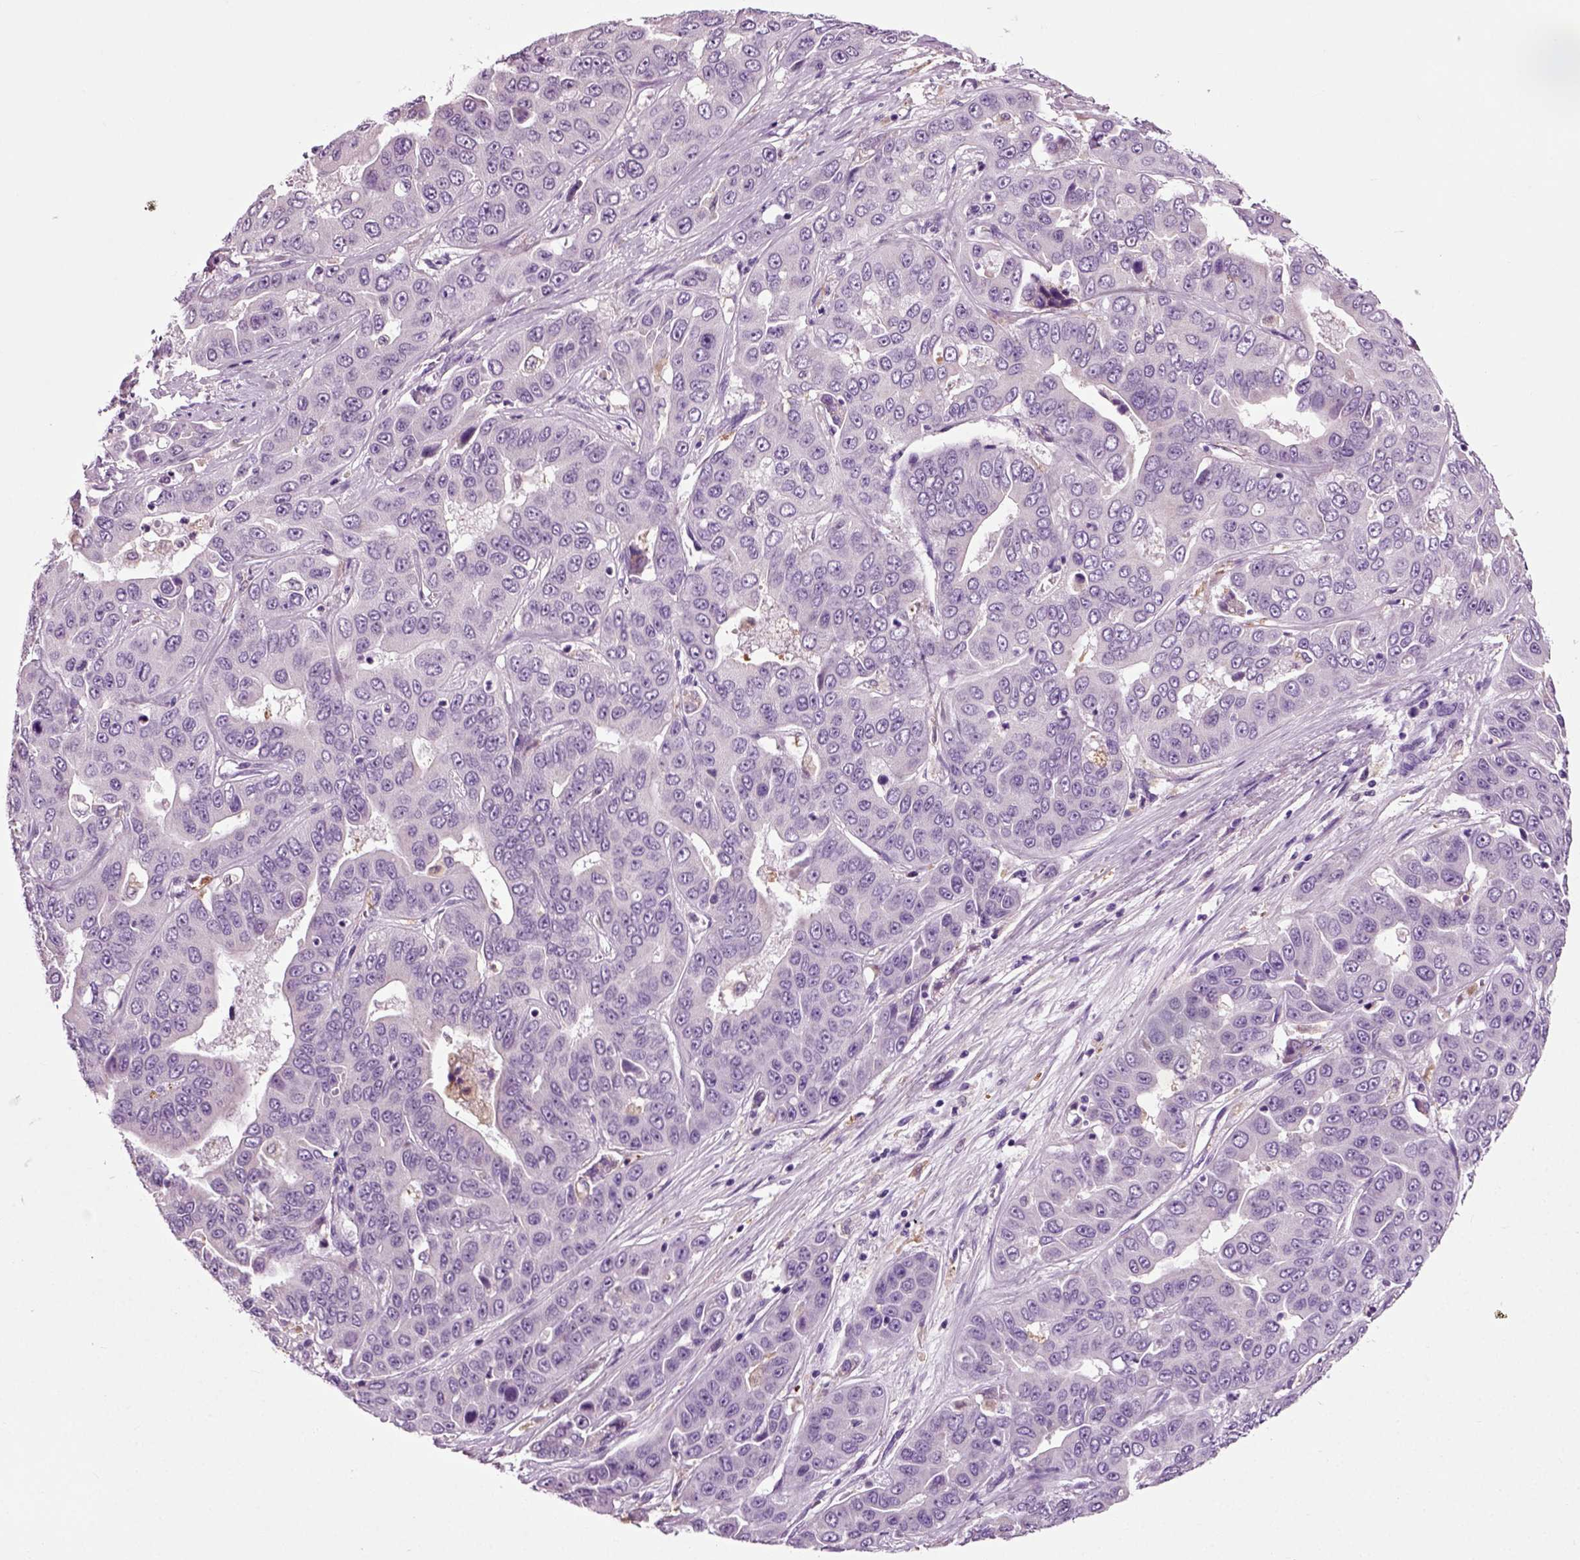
{"staining": {"intensity": "negative", "quantity": "none", "location": "none"}, "tissue": "liver cancer", "cell_type": "Tumor cells", "image_type": "cancer", "snomed": [{"axis": "morphology", "description": "Cholangiocarcinoma"}, {"axis": "topography", "description": "Liver"}], "caption": "Tumor cells show no significant positivity in liver cancer. (Brightfield microscopy of DAB IHC at high magnification).", "gene": "DNAH10", "patient": {"sex": "female", "age": 52}}